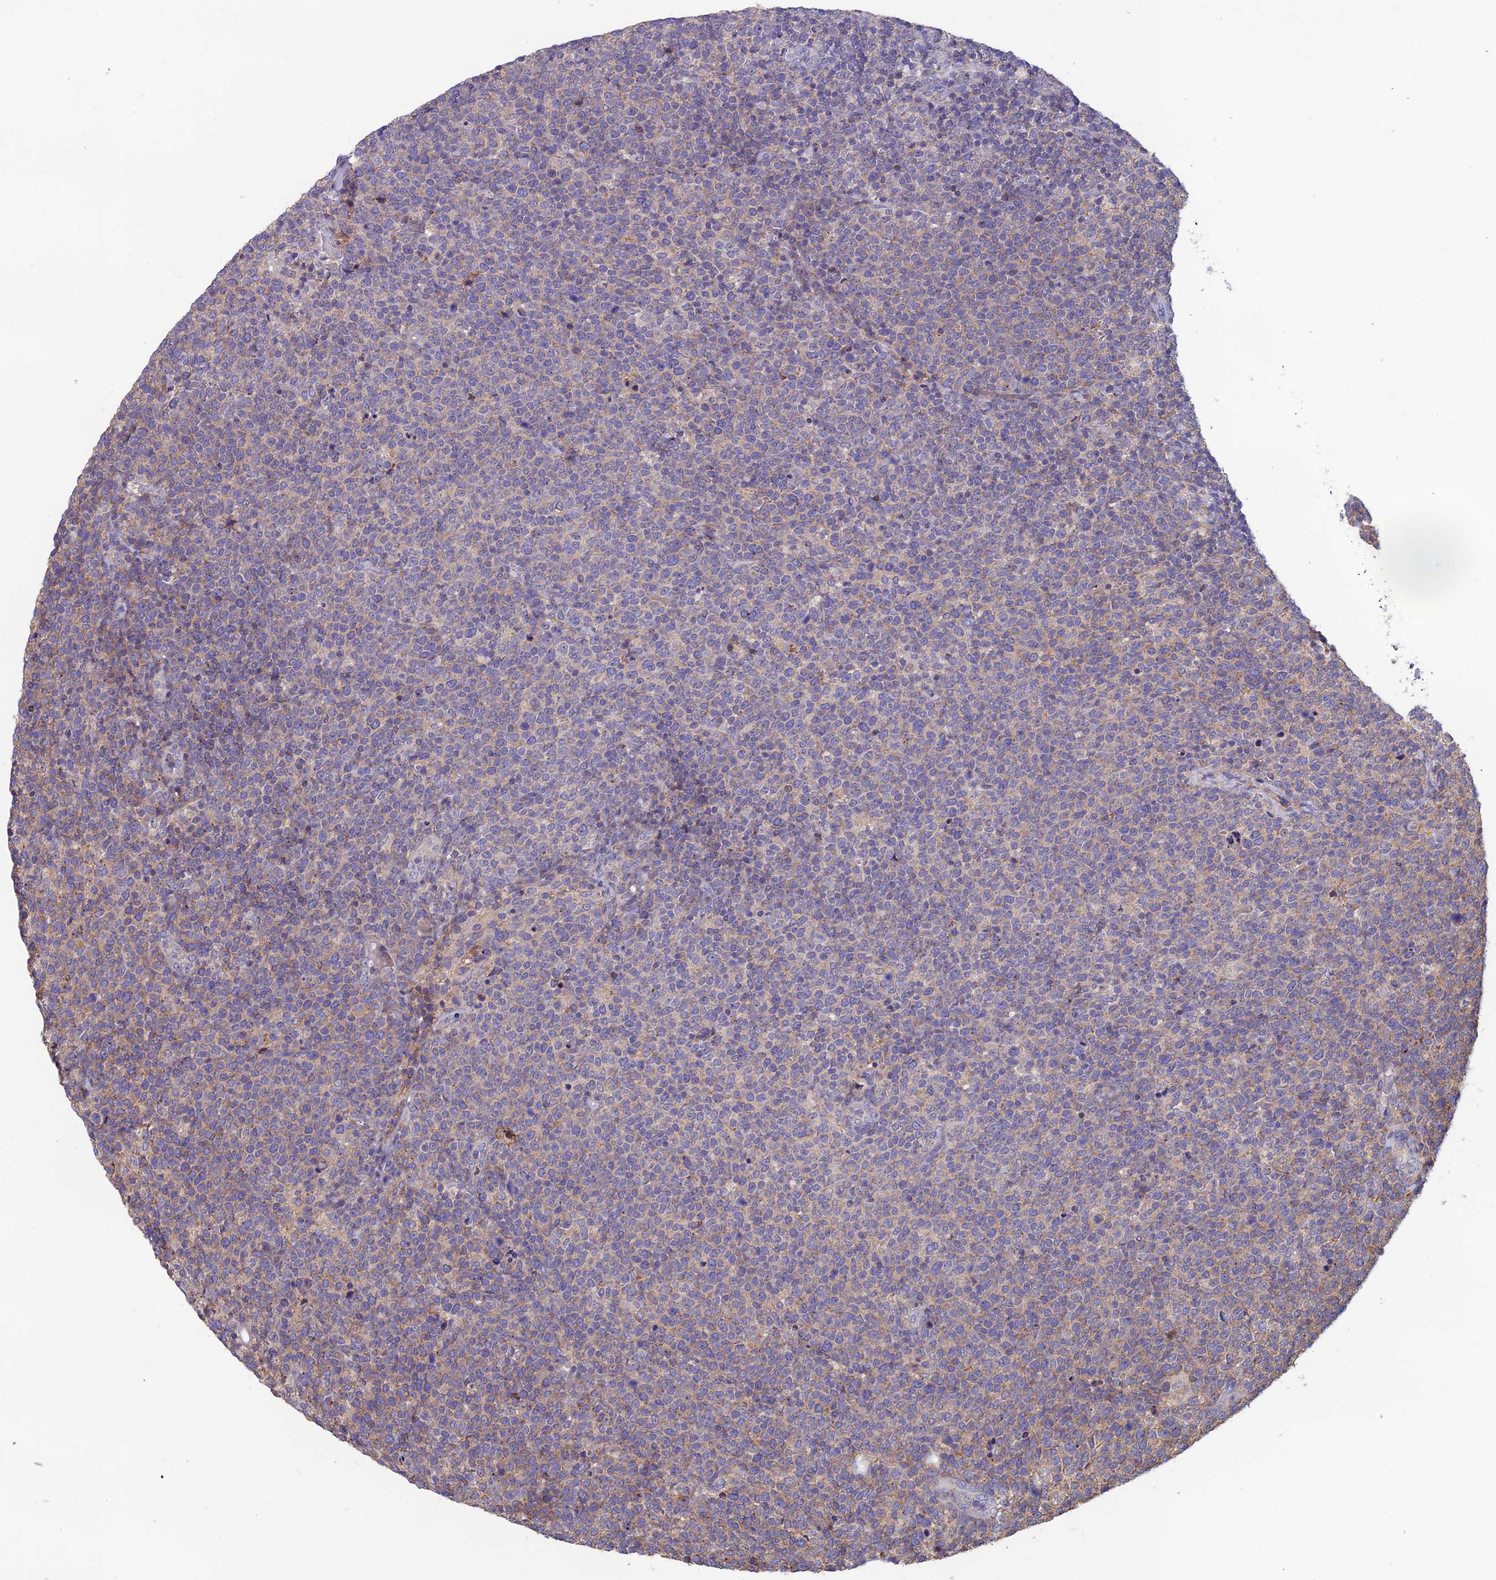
{"staining": {"intensity": "negative", "quantity": "none", "location": "none"}, "tissue": "lymphoma", "cell_type": "Tumor cells", "image_type": "cancer", "snomed": [{"axis": "morphology", "description": "Malignant lymphoma, non-Hodgkin's type, High grade"}, {"axis": "topography", "description": "Lymph node"}], "caption": "IHC histopathology image of neoplastic tissue: high-grade malignant lymphoma, non-Hodgkin's type stained with DAB displays no significant protein expression in tumor cells.", "gene": "C15orf62", "patient": {"sex": "male", "age": 61}}